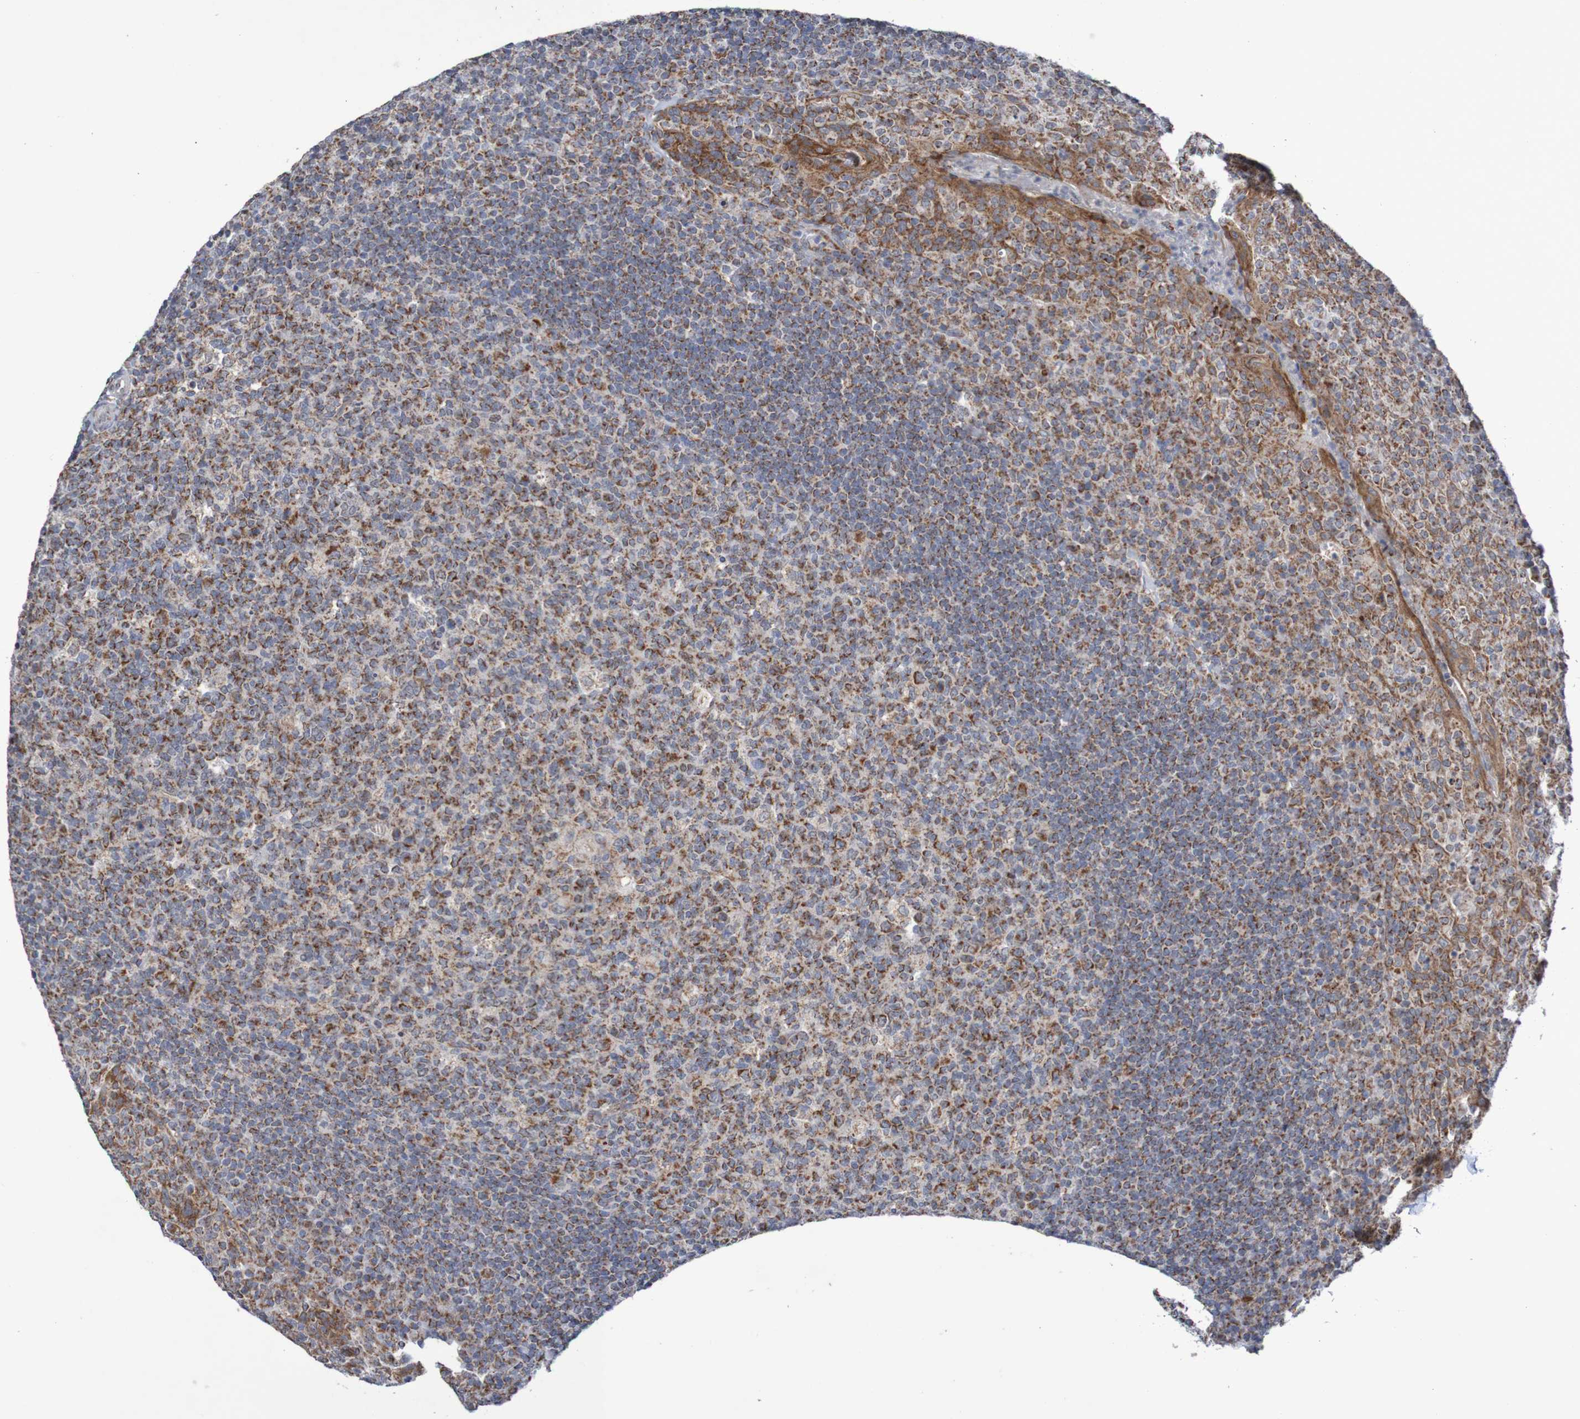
{"staining": {"intensity": "strong", "quantity": "25%-75%", "location": "cytoplasmic/membranous"}, "tissue": "tonsil", "cell_type": "Germinal center cells", "image_type": "normal", "snomed": [{"axis": "morphology", "description": "Normal tissue, NOS"}, {"axis": "topography", "description": "Tonsil"}], "caption": "Protein staining by immunohistochemistry (IHC) reveals strong cytoplasmic/membranous expression in approximately 25%-75% of germinal center cells in normal tonsil.", "gene": "DVL1", "patient": {"sex": "male", "age": 17}}